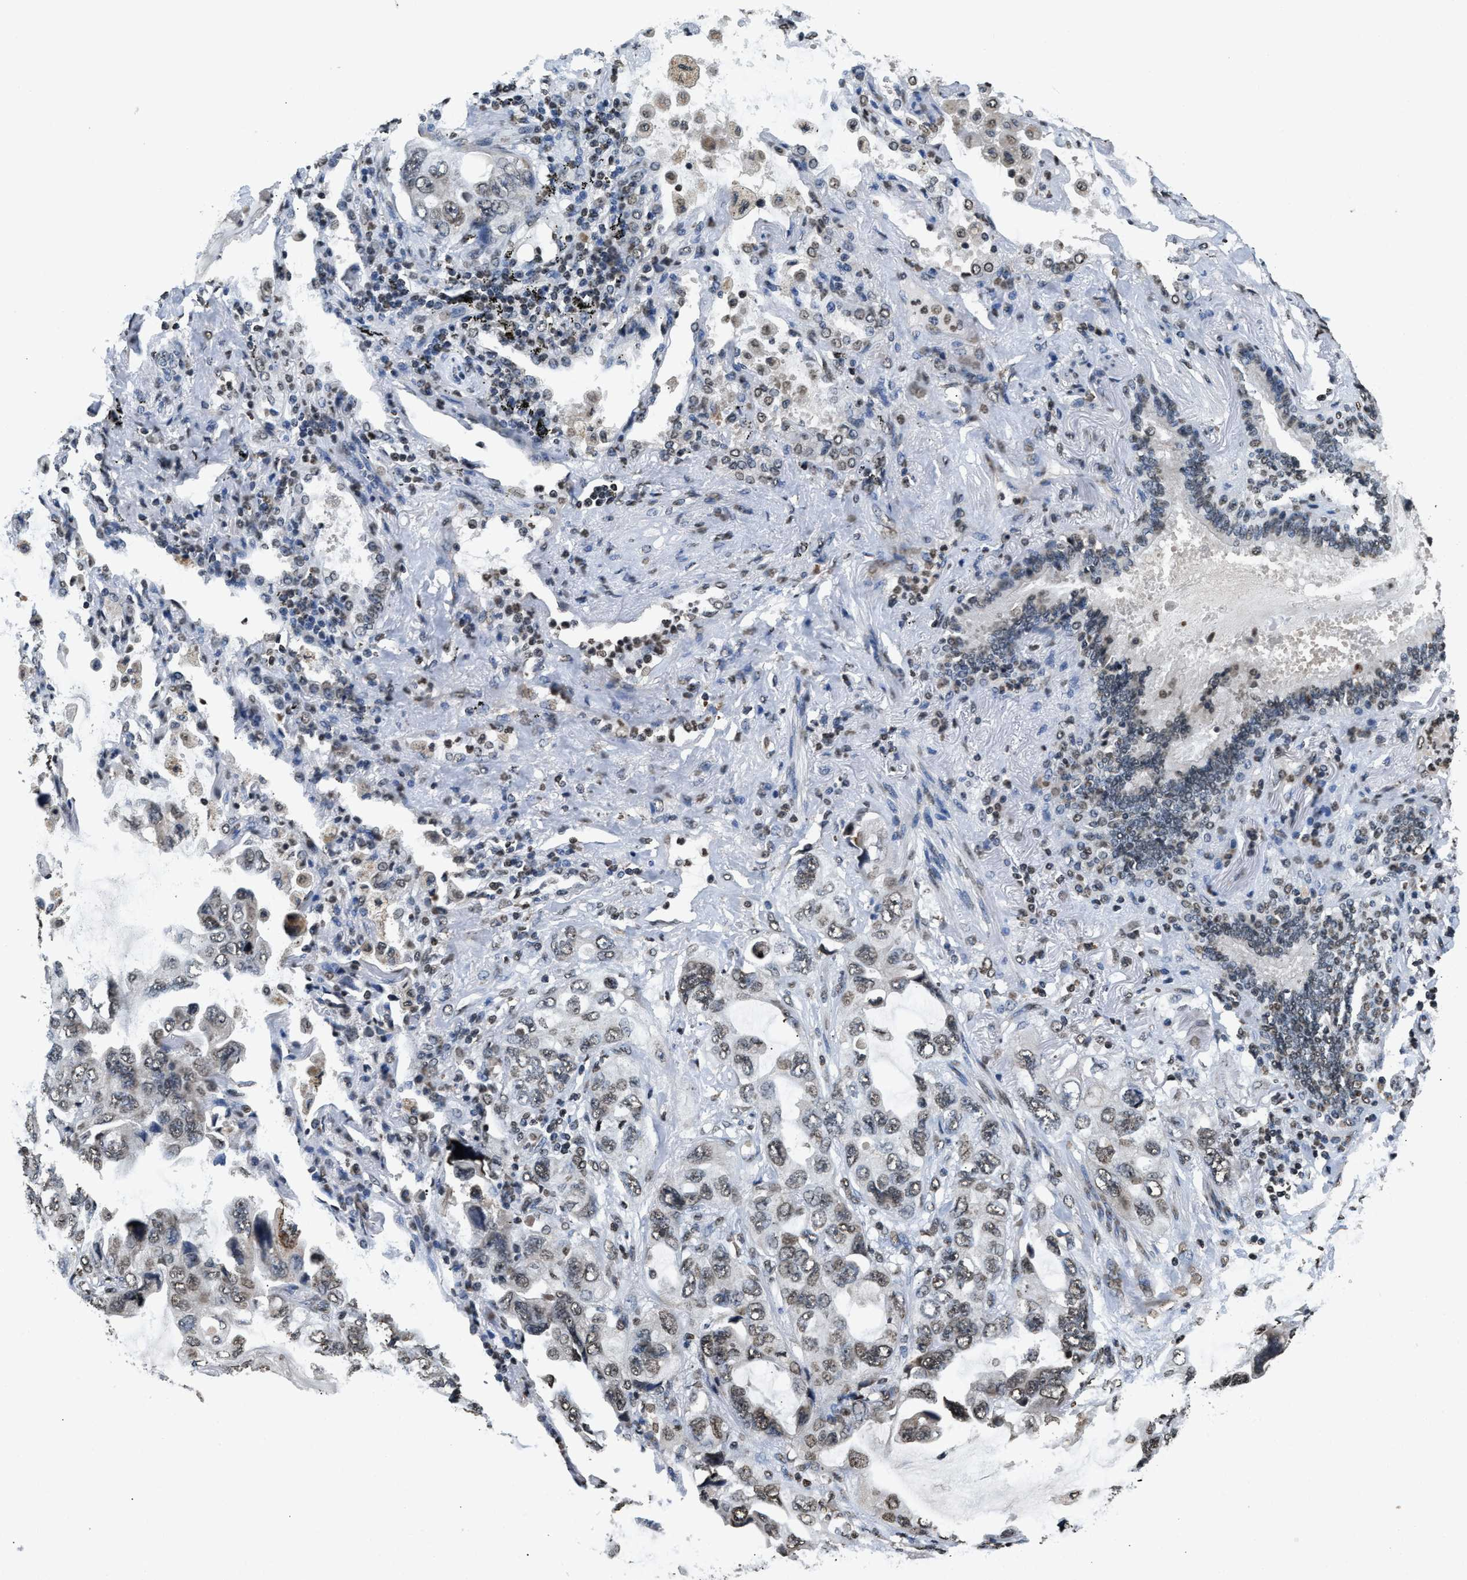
{"staining": {"intensity": "weak", "quantity": ">75%", "location": "nuclear"}, "tissue": "lung cancer", "cell_type": "Tumor cells", "image_type": "cancer", "snomed": [{"axis": "morphology", "description": "Squamous cell carcinoma, NOS"}, {"axis": "topography", "description": "Lung"}], "caption": "Protein analysis of lung cancer tissue displays weak nuclear staining in about >75% of tumor cells.", "gene": "DNASE1L3", "patient": {"sex": "female", "age": 73}}